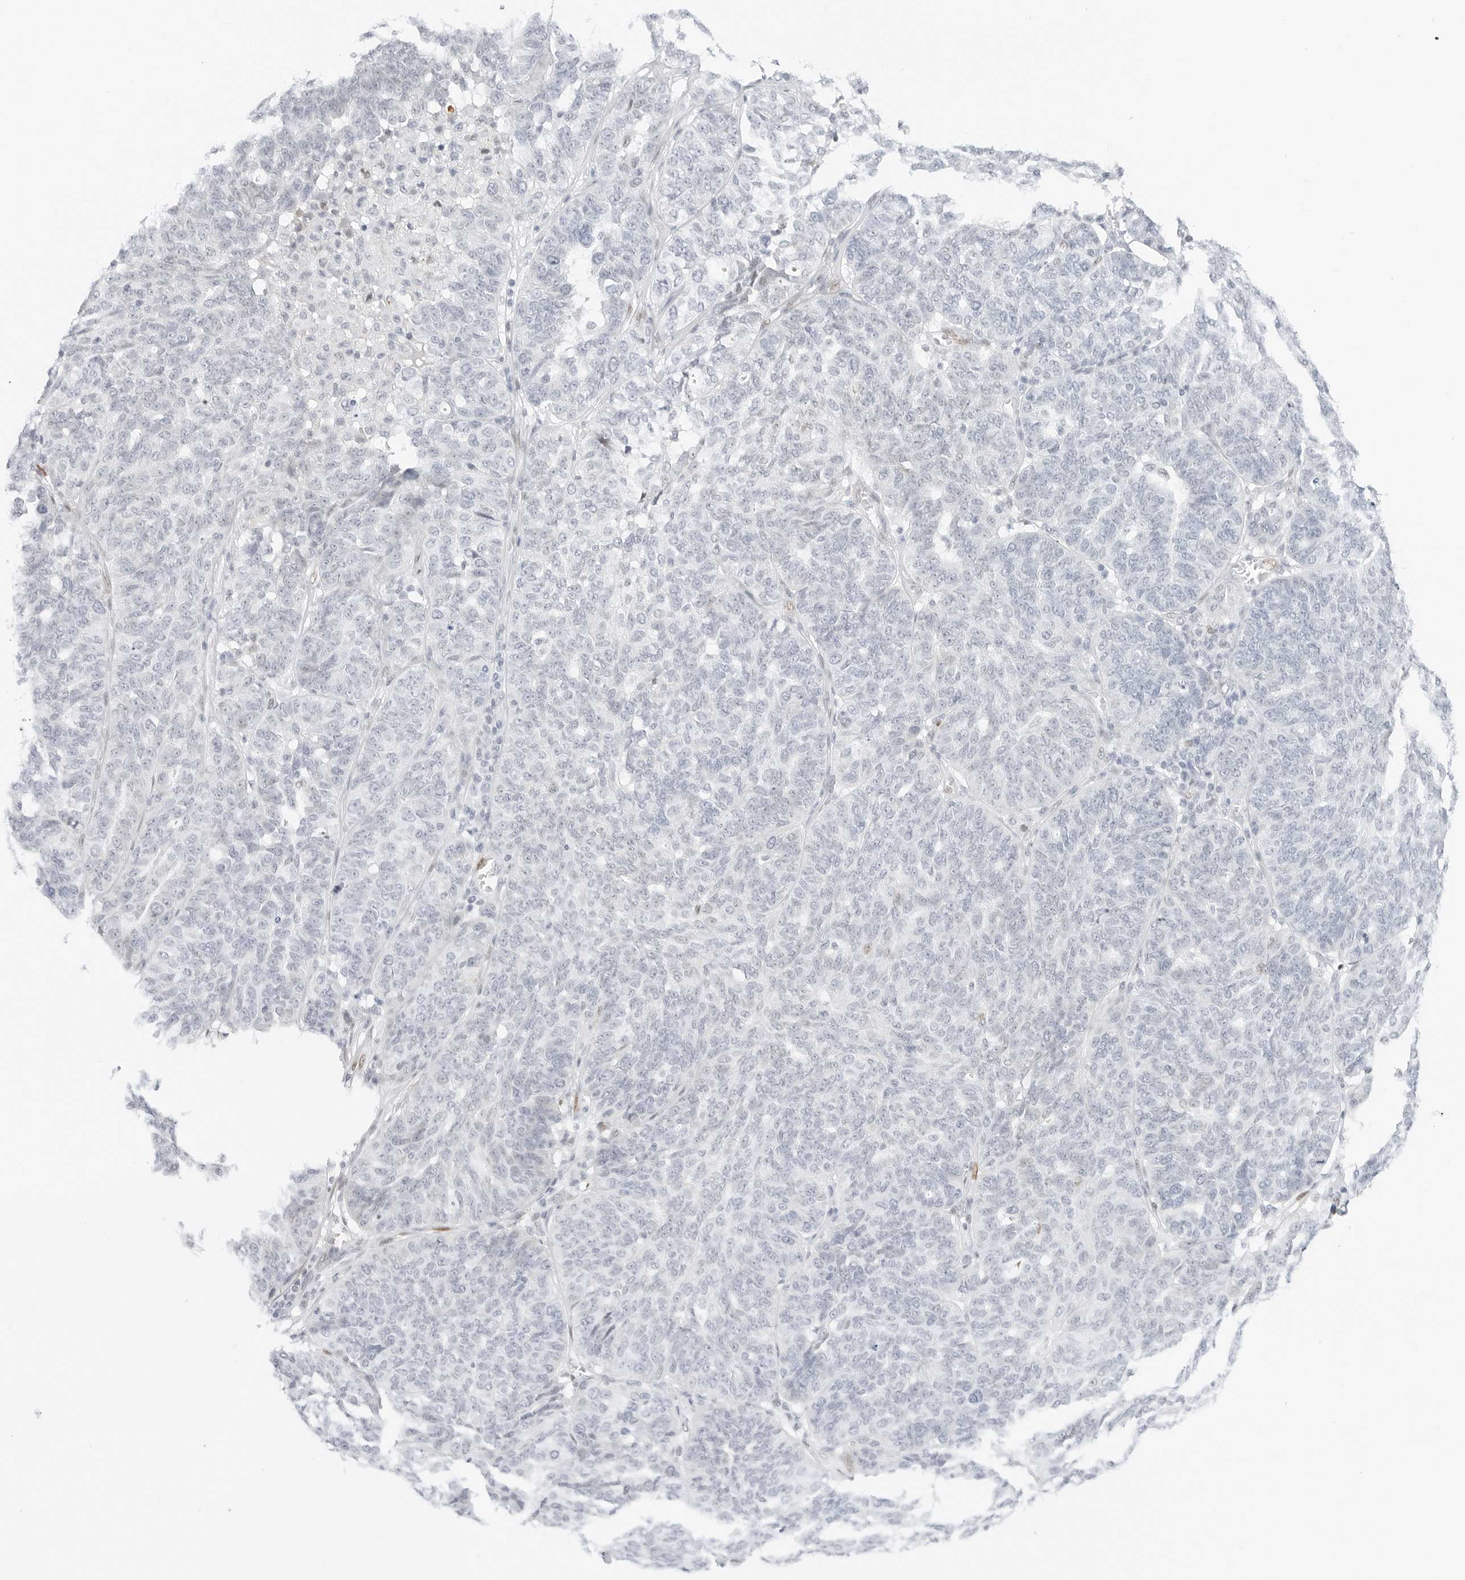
{"staining": {"intensity": "negative", "quantity": "none", "location": "none"}, "tissue": "ovarian cancer", "cell_type": "Tumor cells", "image_type": "cancer", "snomed": [{"axis": "morphology", "description": "Cystadenocarcinoma, serous, NOS"}, {"axis": "topography", "description": "Ovary"}], "caption": "Immunohistochemical staining of human ovarian cancer reveals no significant expression in tumor cells.", "gene": "SPIDR", "patient": {"sex": "female", "age": 59}}